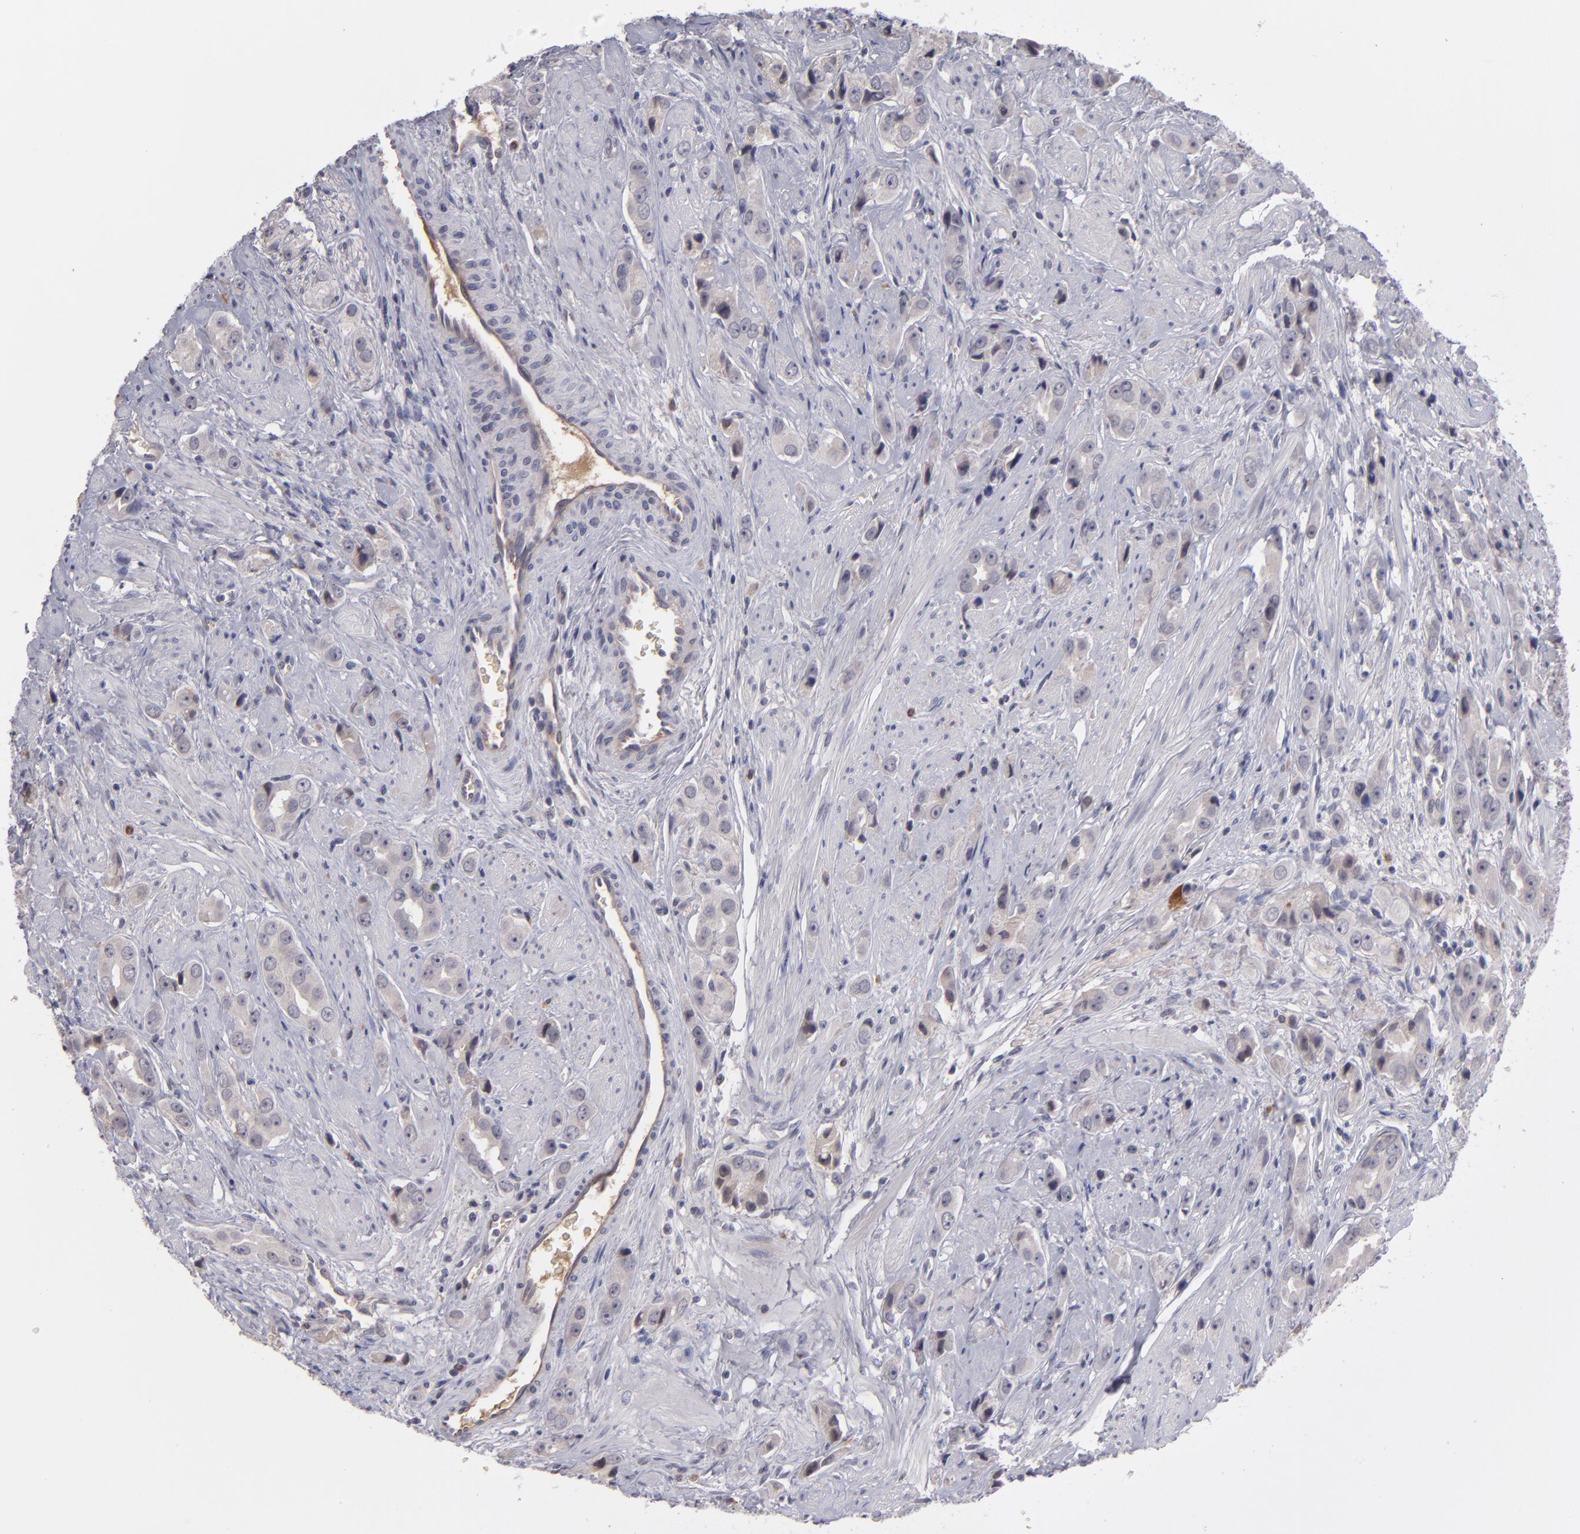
{"staining": {"intensity": "negative", "quantity": "none", "location": "none"}, "tissue": "prostate cancer", "cell_type": "Tumor cells", "image_type": "cancer", "snomed": [{"axis": "morphology", "description": "Adenocarcinoma, Medium grade"}, {"axis": "topography", "description": "Prostate"}], "caption": "Medium-grade adenocarcinoma (prostate) stained for a protein using immunohistochemistry reveals no expression tumor cells.", "gene": "ITIH4", "patient": {"sex": "male", "age": 53}}